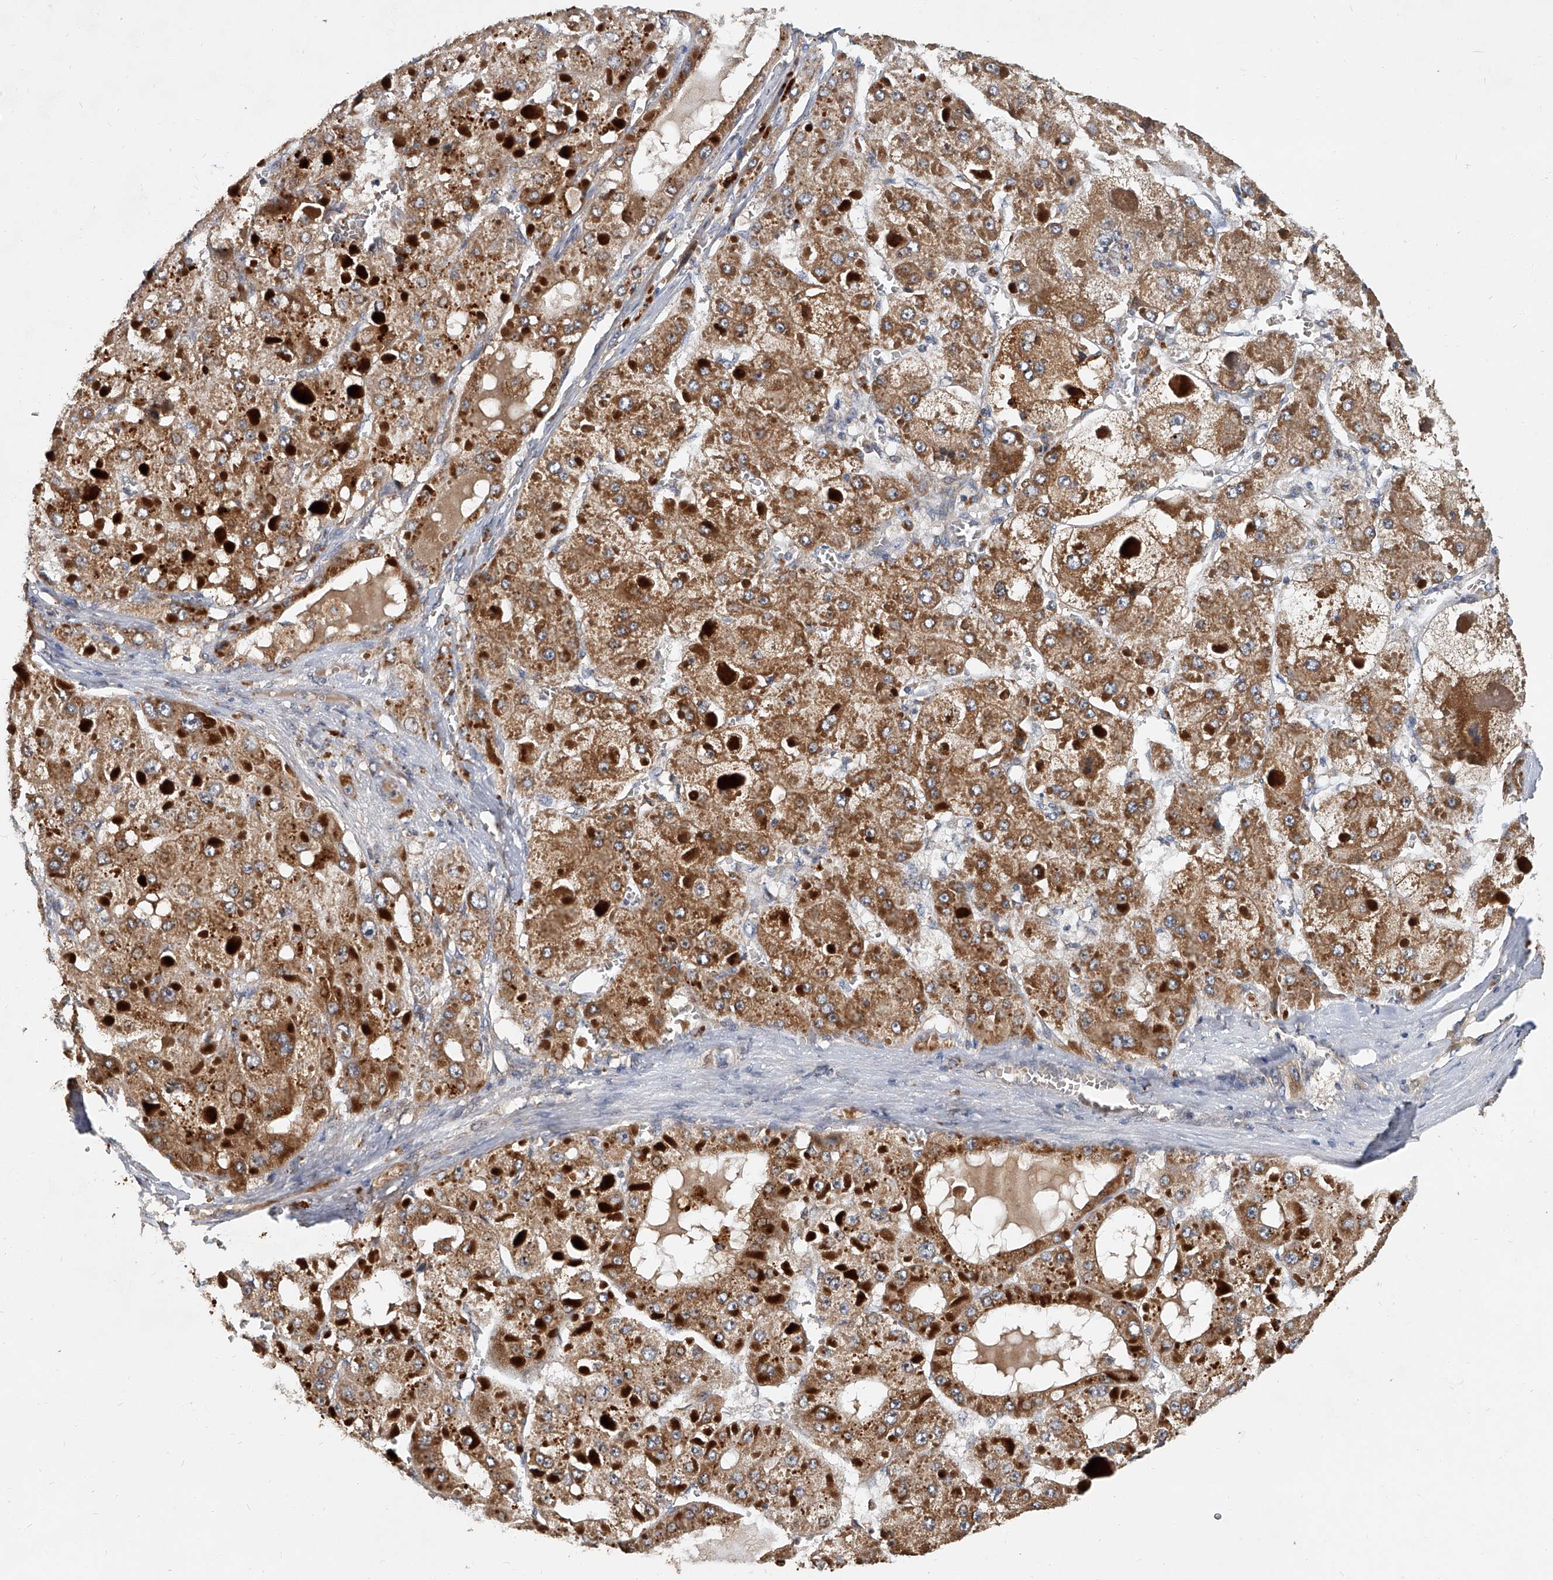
{"staining": {"intensity": "moderate", "quantity": ">75%", "location": "cytoplasmic/membranous"}, "tissue": "liver cancer", "cell_type": "Tumor cells", "image_type": "cancer", "snomed": [{"axis": "morphology", "description": "Carcinoma, Hepatocellular, NOS"}, {"axis": "topography", "description": "Liver"}], "caption": "IHC photomicrograph of neoplastic tissue: liver hepatocellular carcinoma stained using immunohistochemistry (IHC) shows medium levels of moderate protein expression localized specifically in the cytoplasmic/membranous of tumor cells, appearing as a cytoplasmic/membranous brown color.", "gene": "JAG2", "patient": {"sex": "female", "age": 73}}